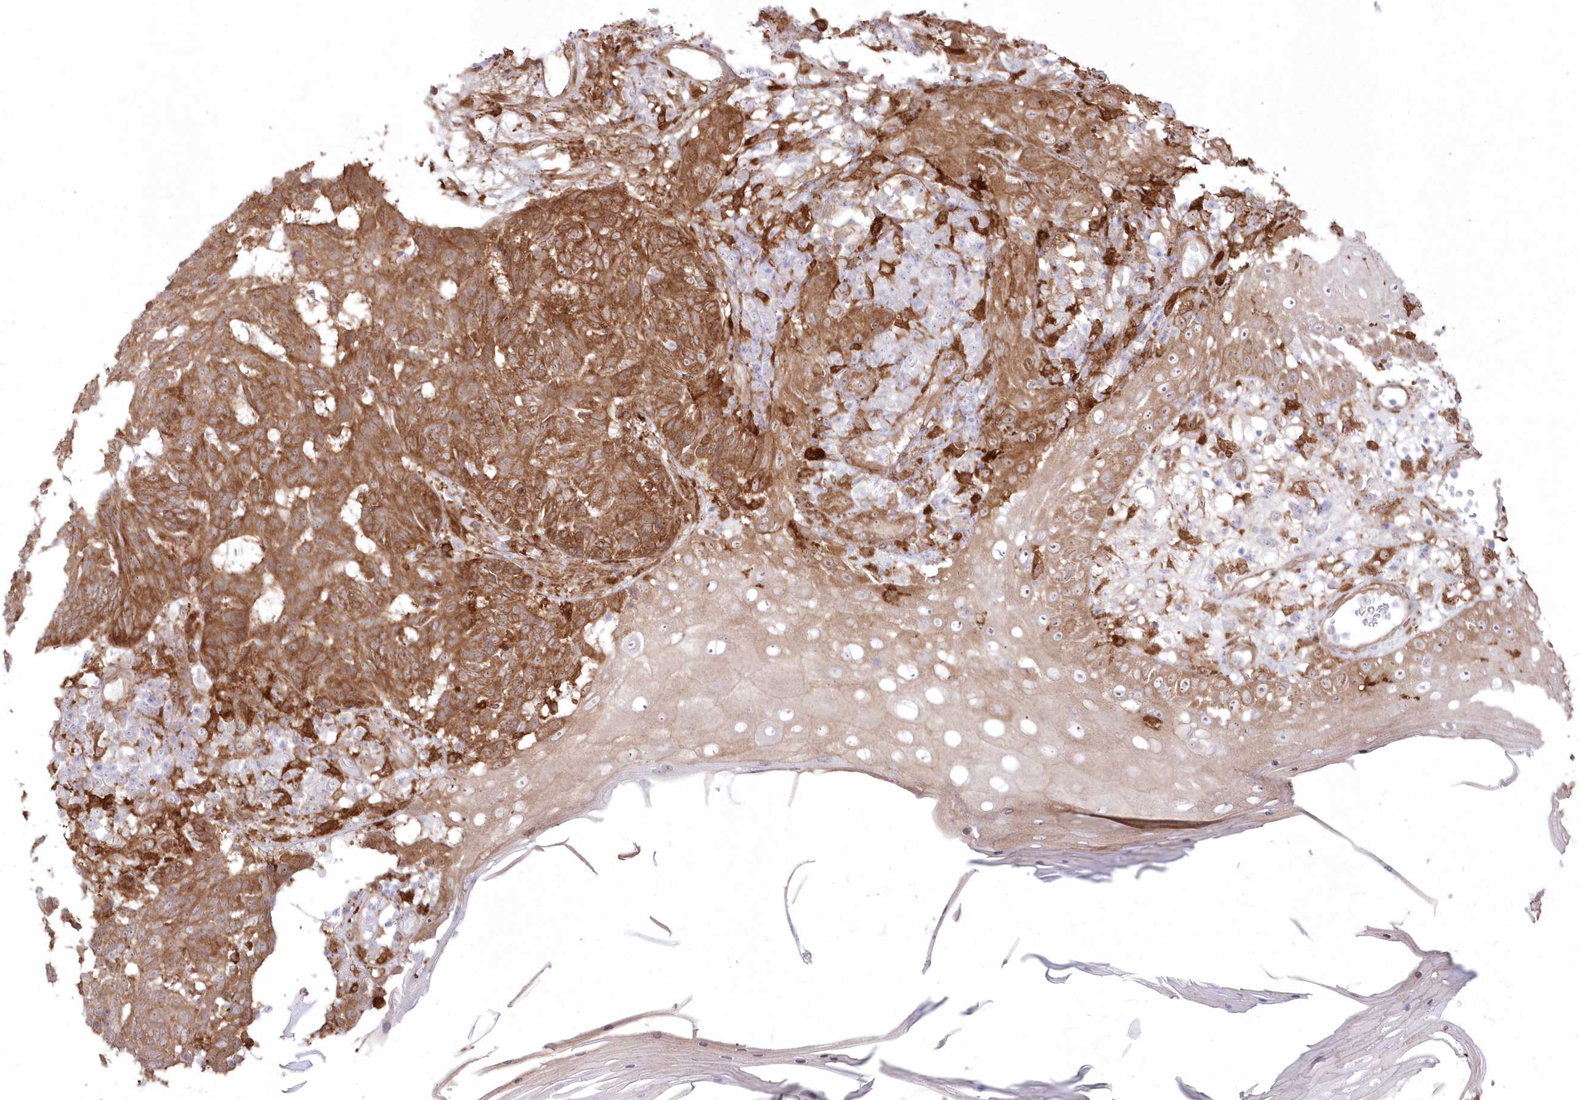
{"staining": {"intensity": "moderate", "quantity": ">75%", "location": "cytoplasmic/membranous"}, "tissue": "skin cancer", "cell_type": "Tumor cells", "image_type": "cancer", "snomed": [{"axis": "morphology", "description": "Basal cell carcinoma"}, {"axis": "topography", "description": "Skin"}], "caption": "Protein positivity by IHC shows moderate cytoplasmic/membranous expression in approximately >75% of tumor cells in skin cancer (basal cell carcinoma). The protein is stained brown, and the nuclei are stained in blue (DAB IHC with brightfield microscopy, high magnification).", "gene": "SH3PXD2B", "patient": {"sex": "male", "age": 85}}